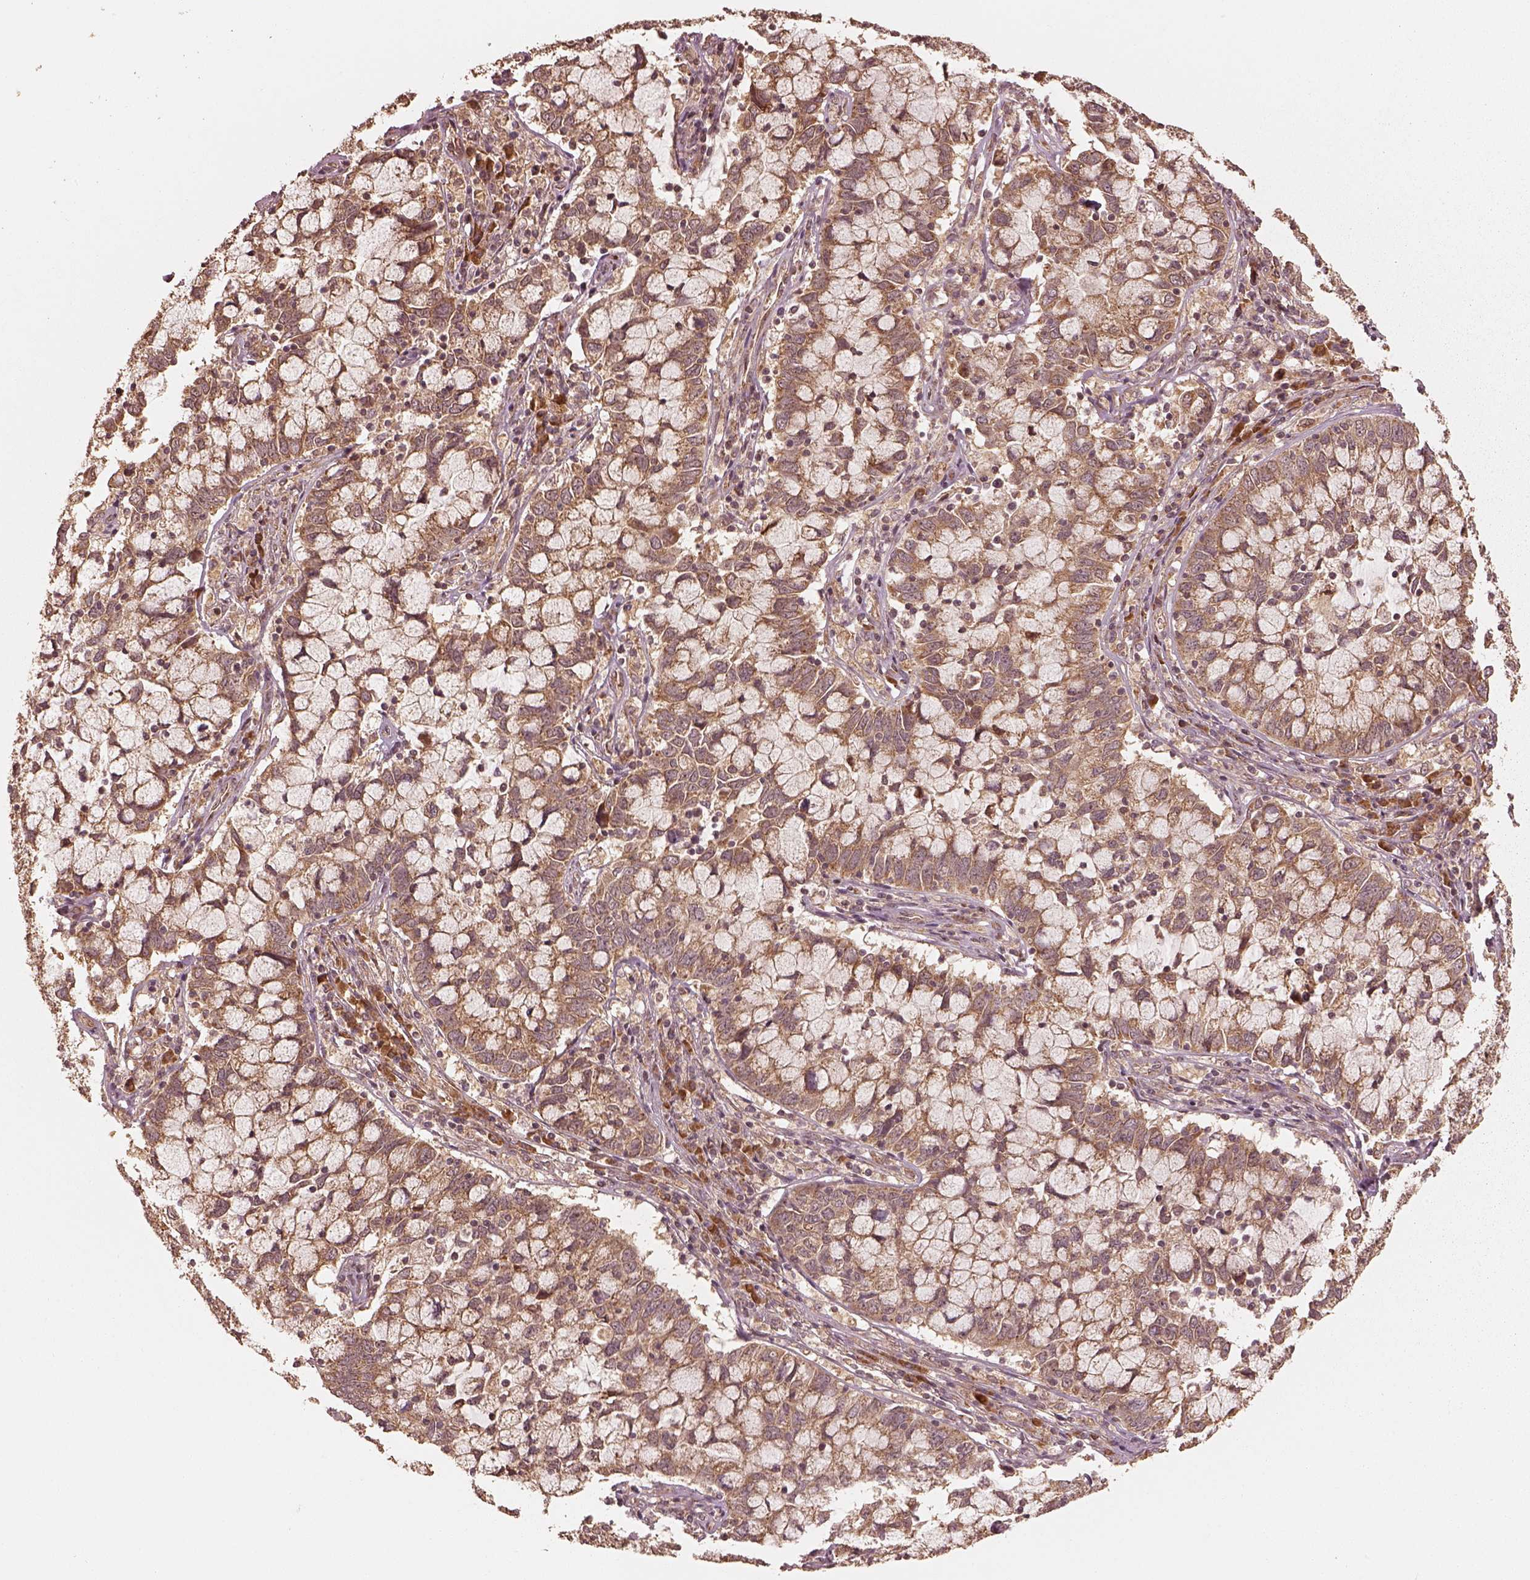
{"staining": {"intensity": "moderate", "quantity": ">75%", "location": "cytoplasmic/membranous"}, "tissue": "cervical cancer", "cell_type": "Tumor cells", "image_type": "cancer", "snomed": [{"axis": "morphology", "description": "Adenocarcinoma, NOS"}, {"axis": "topography", "description": "Cervix"}], "caption": "Cervical cancer stained with a brown dye reveals moderate cytoplasmic/membranous positive positivity in about >75% of tumor cells.", "gene": "DNAJC25", "patient": {"sex": "female", "age": 40}}